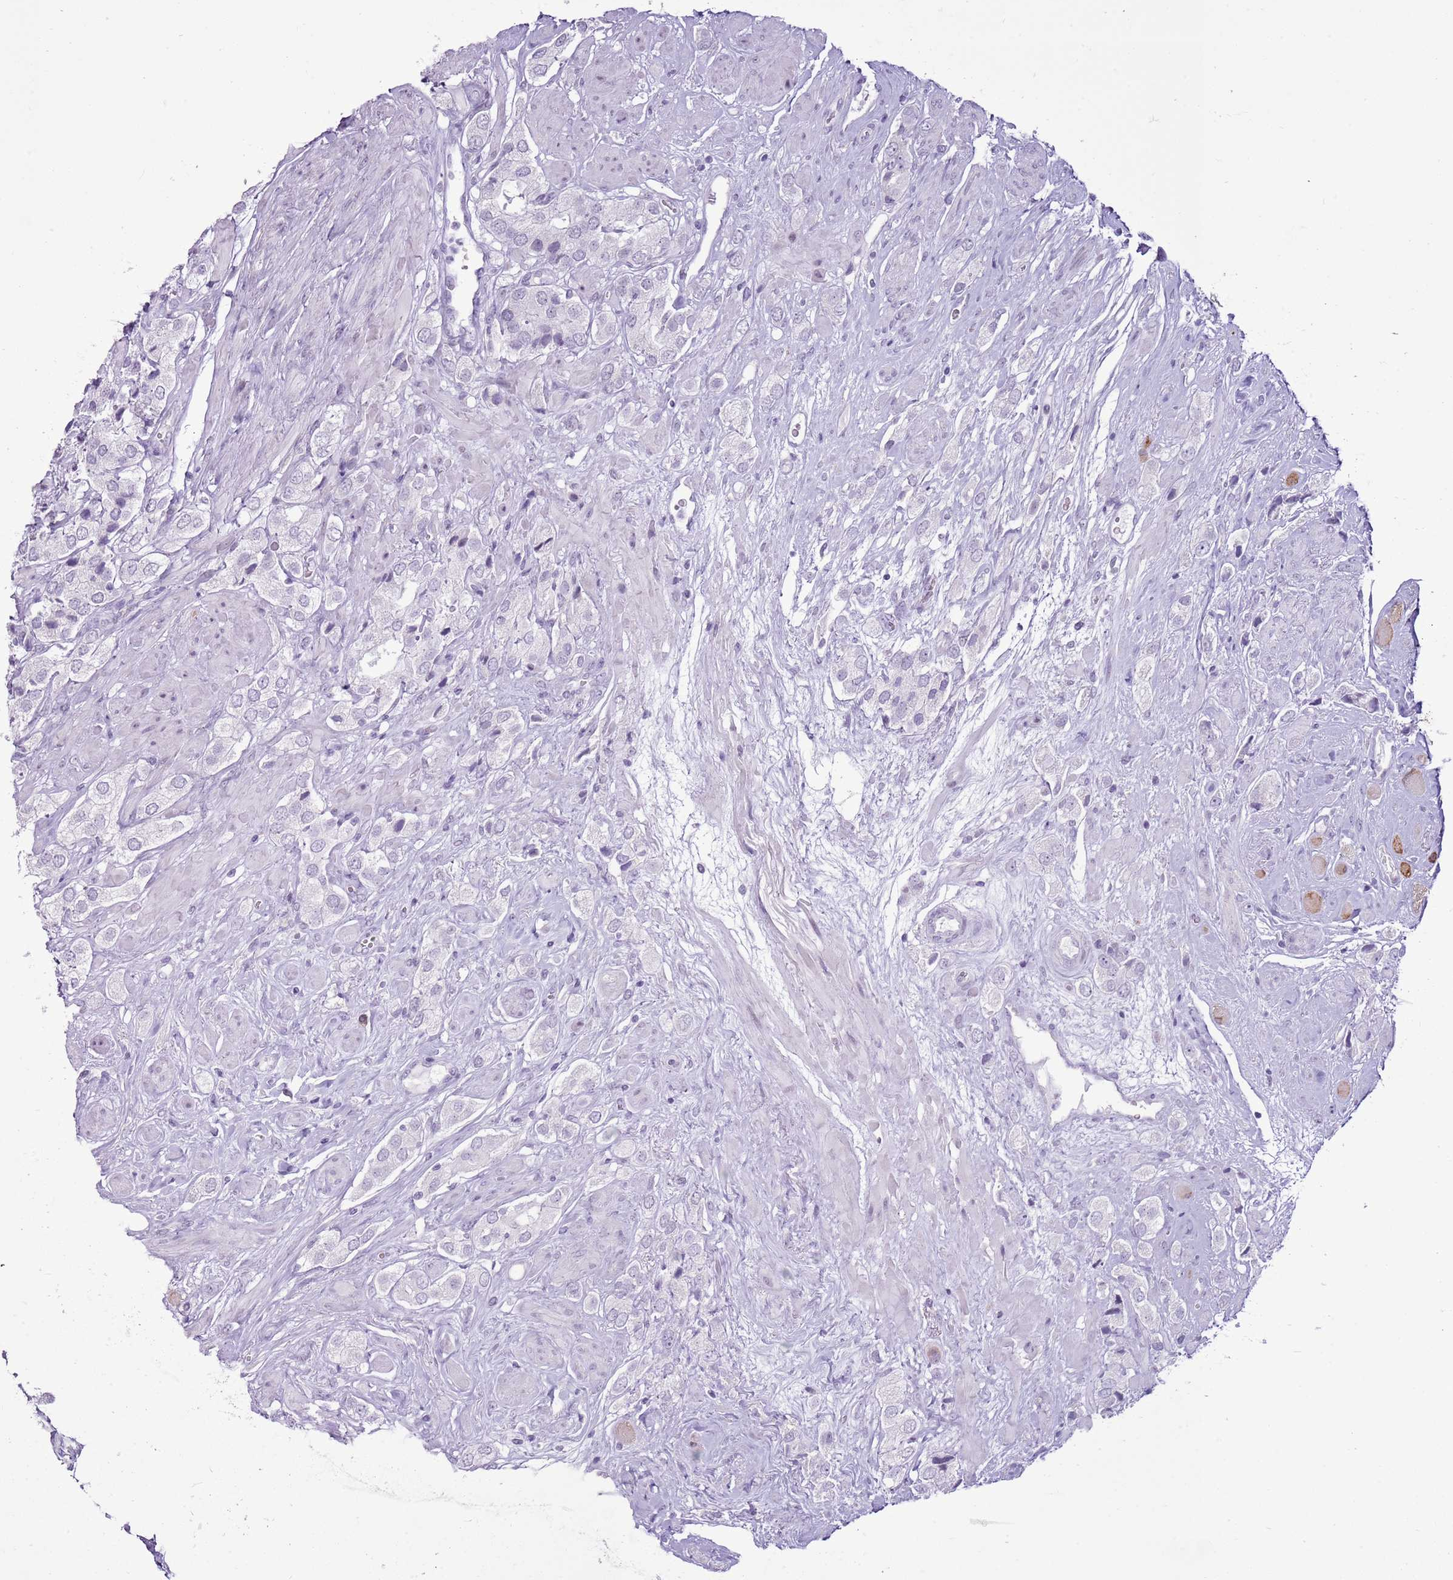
{"staining": {"intensity": "negative", "quantity": "none", "location": "none"}, "tissue": "prostate cancer", "cell_type": "Tumor cells", "image_type": "cancer", "snomed": [{"axis": "morphology", "description": "Adenocarcinoma, High grade"}, {"axis": "topography", "description": "Prostate and seminal vesicle, NOS"}], "caption": "Prostate high-grade adenocarcinoma was stained to show a protein in brown. There is no significant positivity in tumor cells.", "gene": "RPL3L", "patient": {"sex": "male", "age": 64}}